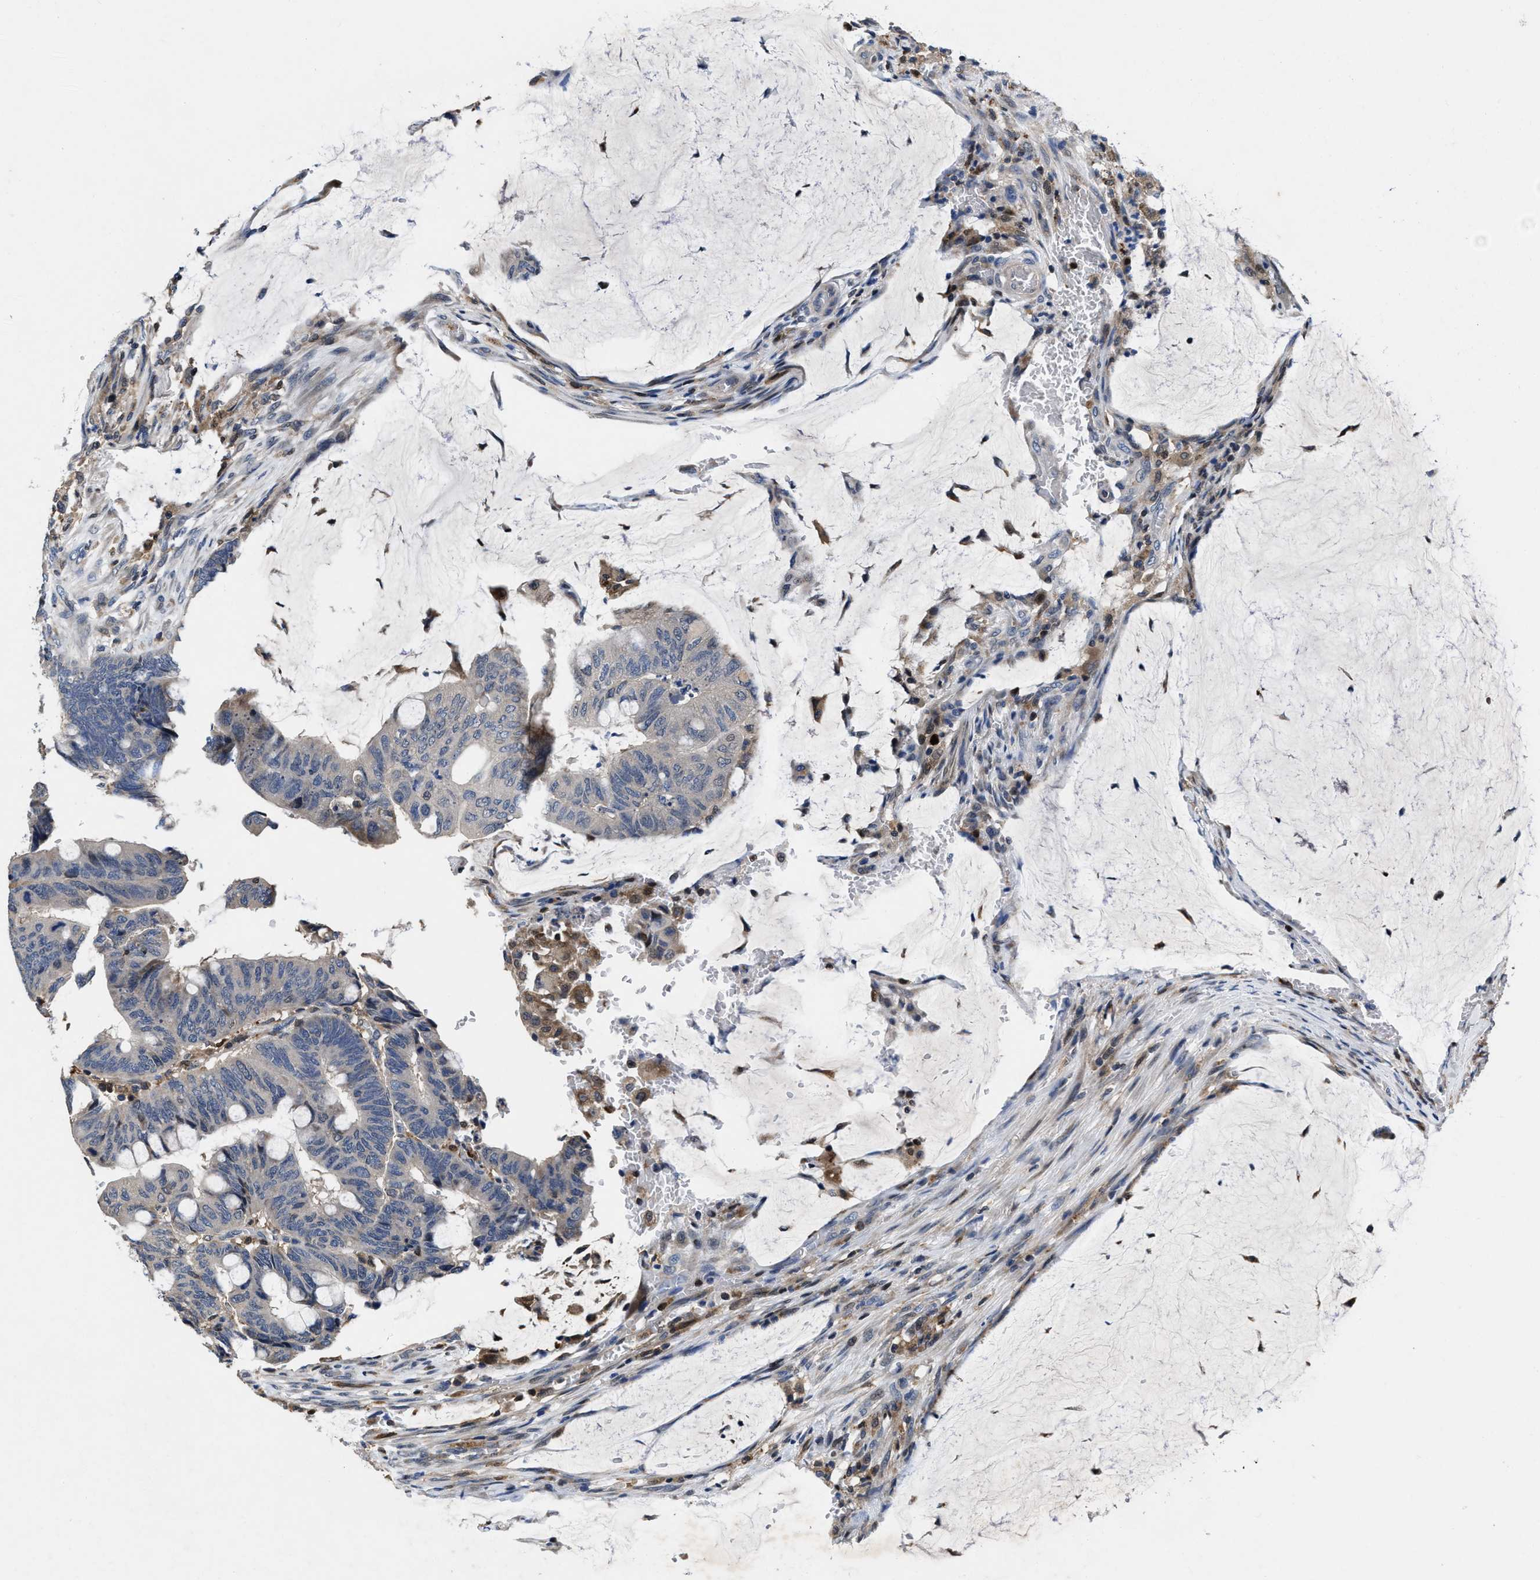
{"staining": {"intensity": "negative", "quantity": "none", "location": "none"}, "tissue": "colorectal cancer", "cell_type": "Tumor cells", "image_type": "cancer", "snomed": [{"axis": "morphology", "description": "Normal tissue, NOS"}, {"axis": "morphology", "description": "Adenocarcinoma, NOS"}, {"axis": "topography", "description": "Rectum"}, {"axis": "topography", "description": "Peripheral nerve tissue"}], "caption": "IHC of colorectal cancer displays no staining in tumor cells.", "gene": "RGS10", "patient": {"sex": "male", "age": 92}}